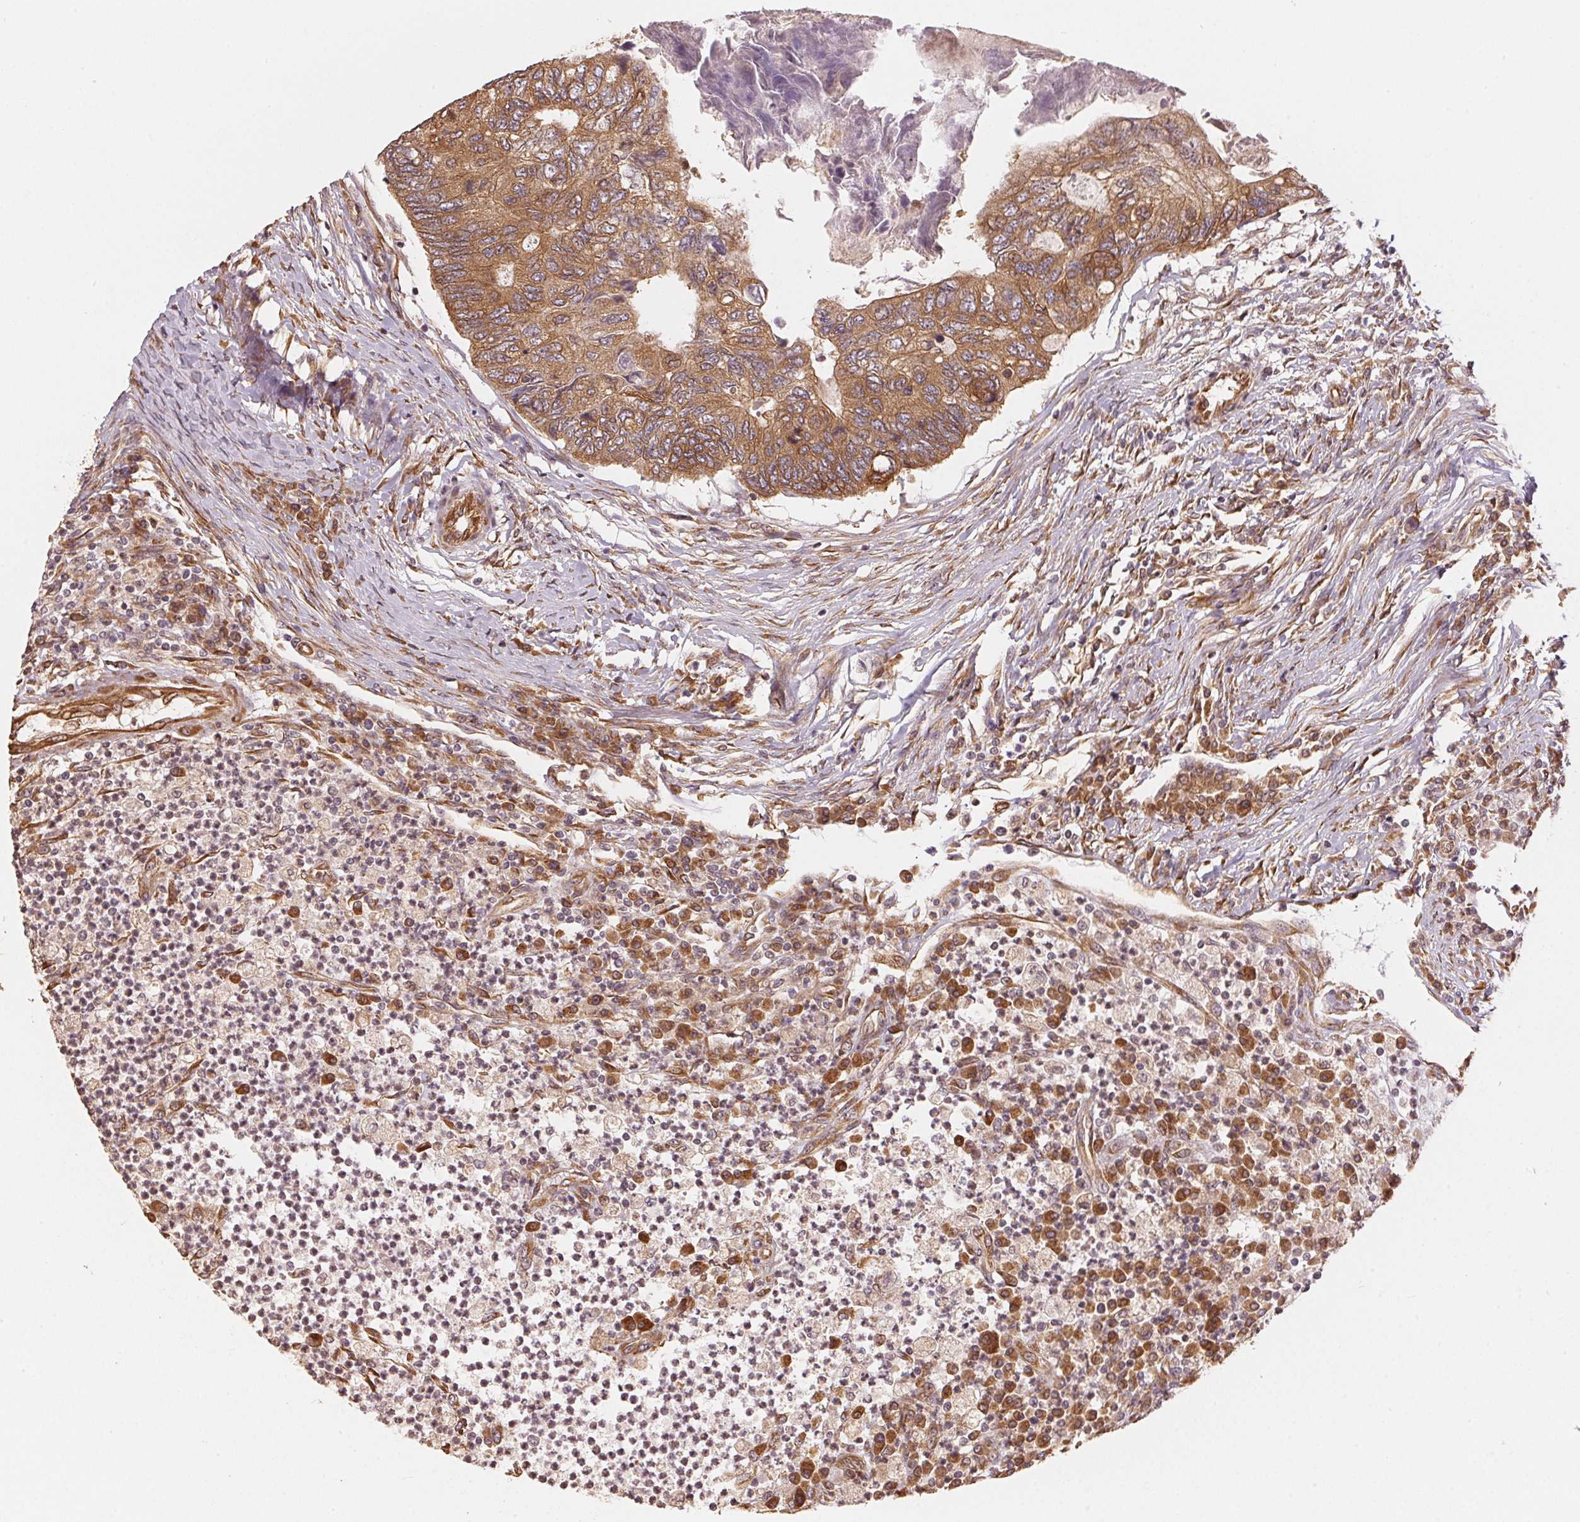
{"staining": {"intensity": "moderate", "quantity": ">75%", "location": "cytoplasmic/membranous"}, "tissue": "colorectal cancer", "cell_type": "Tumor cells", "image_type": "cancer", "snomed": [{"axis": "morphology", "description": "Adenocarcinoma, NOS"}, {"axis": "topography", "description": "Colon"}], "caption": "Moderate cytoplasmic/membranous protein positivity is present in about >75% of tumor cells in adenocarcinoma (colorectal). (DAB = brown stain, brightfield microscopy at high magnification).", "gene": "STRN4", "patient": {"sex": "female", "age": 67}}